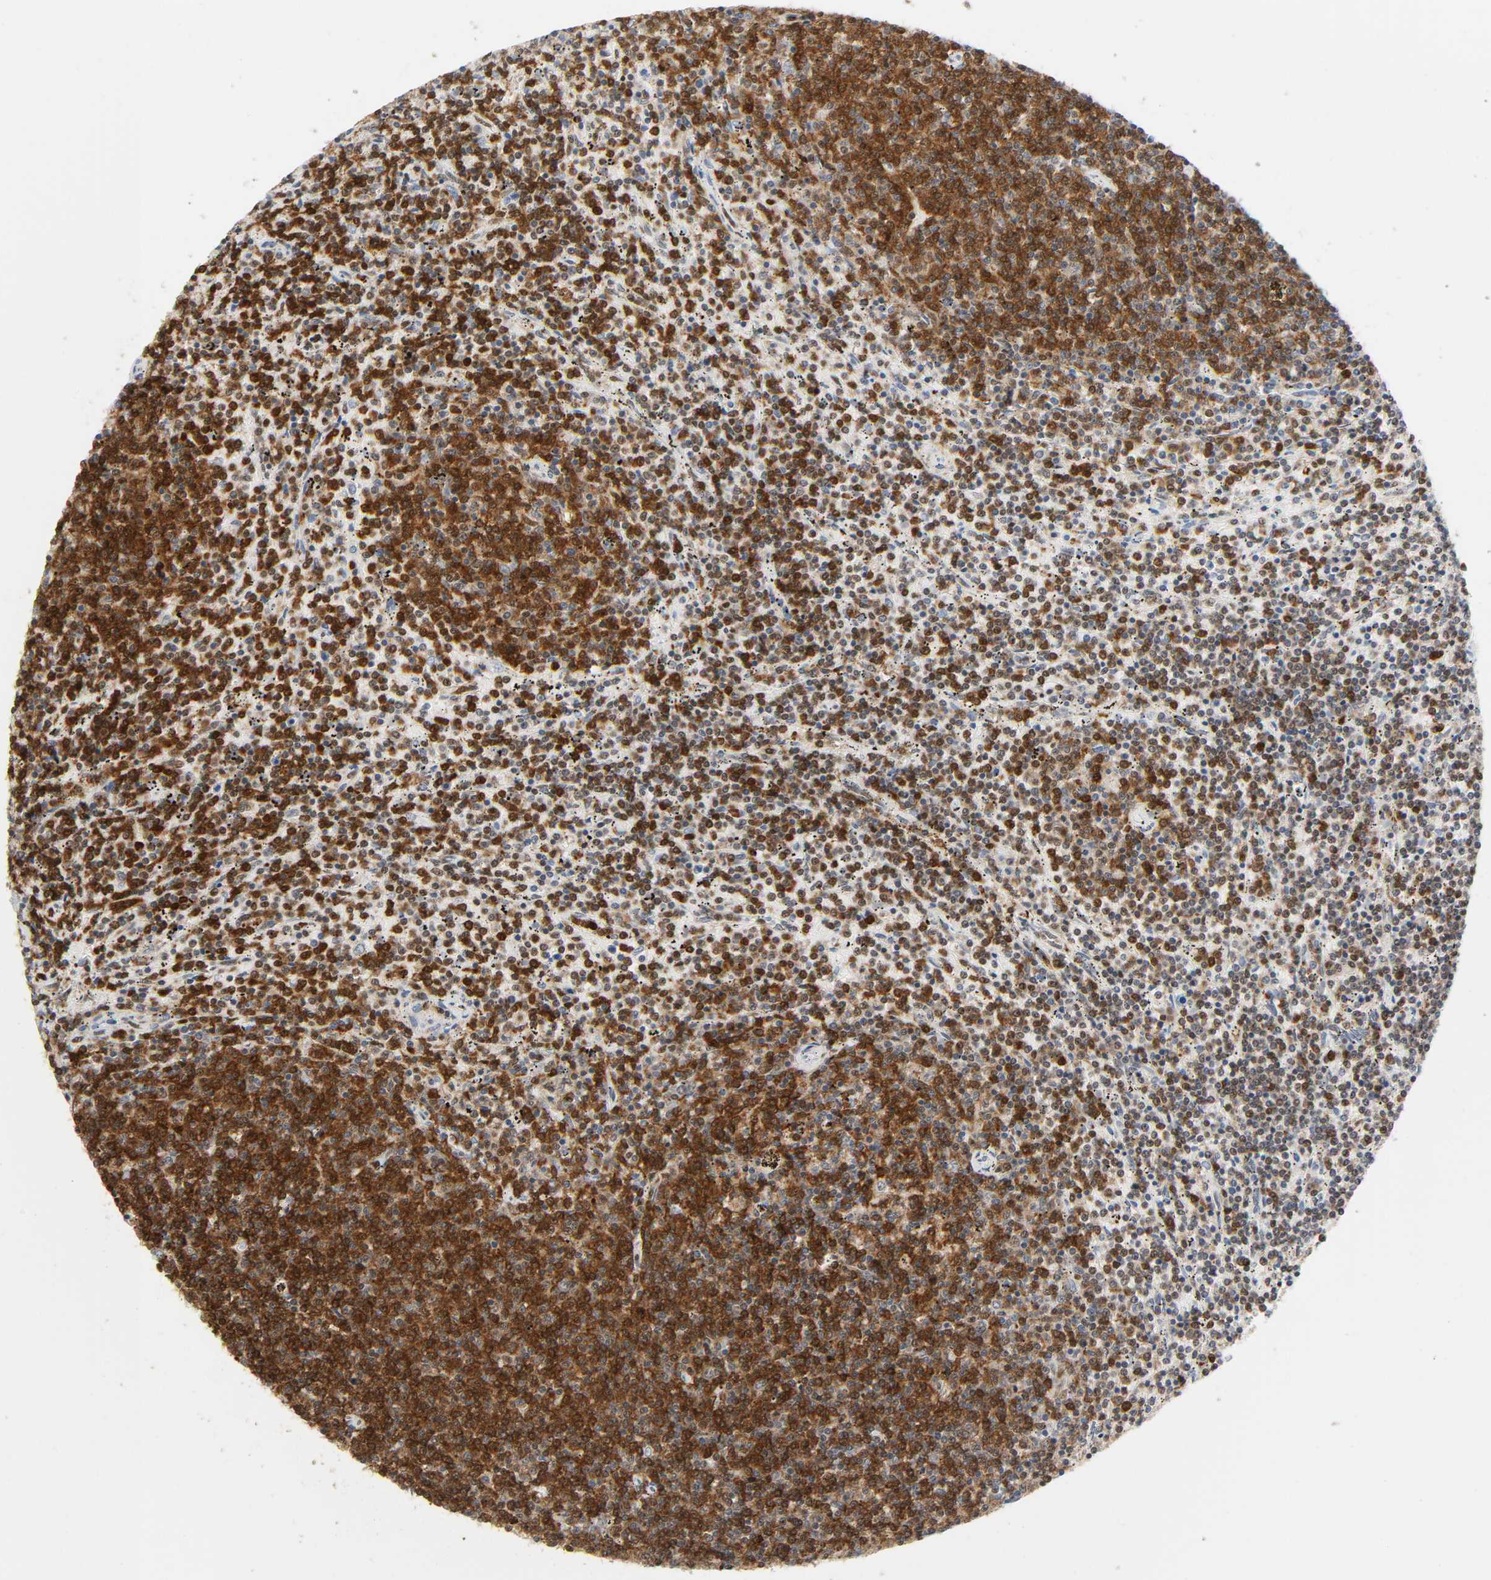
{"staining": {"intensity": "strong", "quantity": ">75%", "location": "cytoplasmic/membranous,nuclear"}, "tissue": "lymphoma", "cell_type": "Tumor cells", "image_type": "cancer", "snomed": [{"axis": "morphology", "description": "Malignant lymphoma, non-Hodgkin's type, Low grade"}, {"axis": "topography", "description": "Spleen"}], "caption": "A histopathology image of human malignant lymphoma, non-Hodgkin's type (low-grade) stained for a protein exhibits strong cytoplasmic/membranous and nuclear brown staining in tumor cells.", "gene": "WAS", "patient": {"sex": "female", "age": 50}}